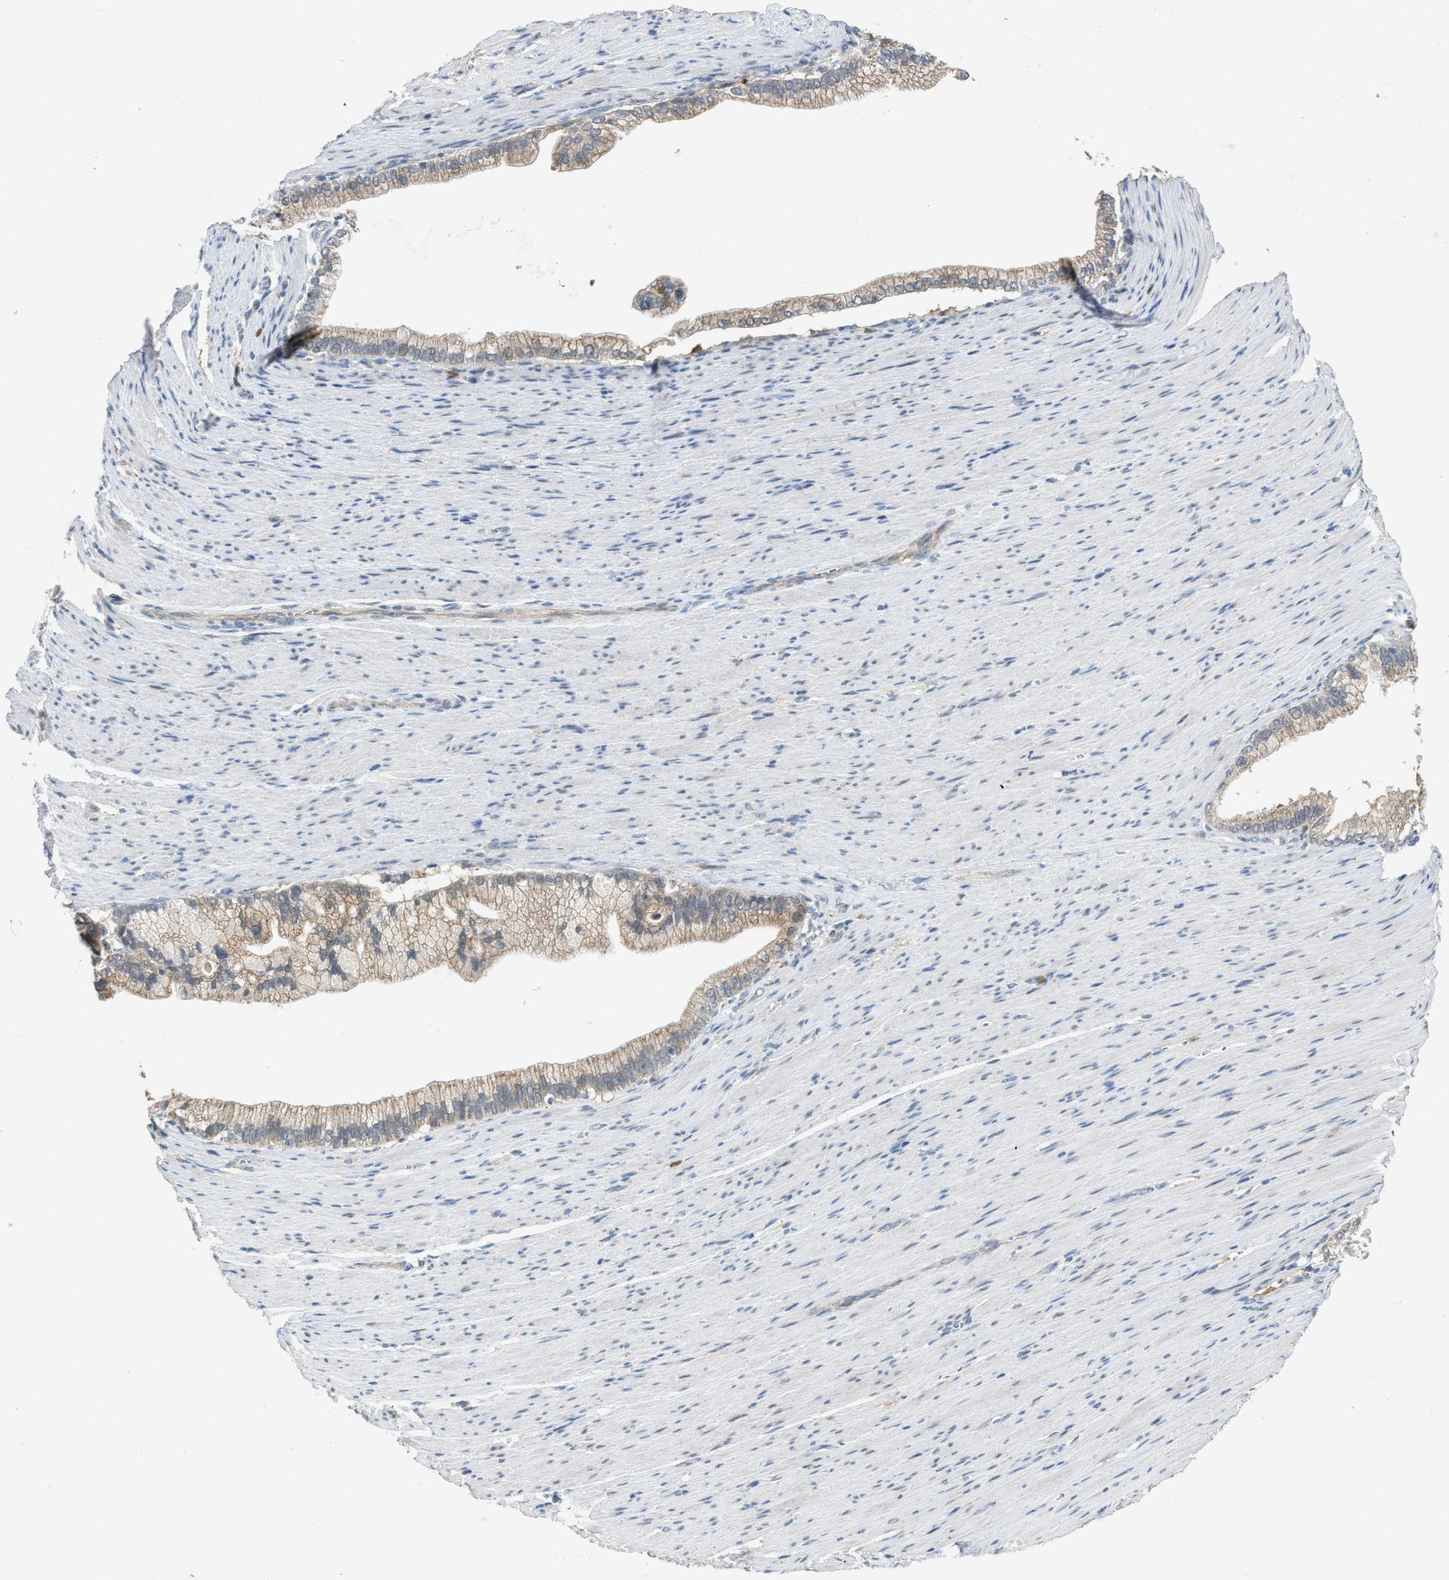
{"staining": {"intensity": "weak", "quantity": ">75%", "location": "cytoplasmic/membranous"}, "tissue": "pancreatic cancer", "cell_type": "Tumor cells", "image_type": "cancer", "snomed": [{"axis": "morphology", "description": "Adenocarcinoma, NOS"}, {"axis": "topography", "description": "Pancreas"}], "caption": "Protein staining of pancreatic cancer tissue displays weak cytoplasmic/membranous positivity in about >75% of tumor cells.", "gene": "TOMM34", "patient": {"sex": "male", "age": 69}}